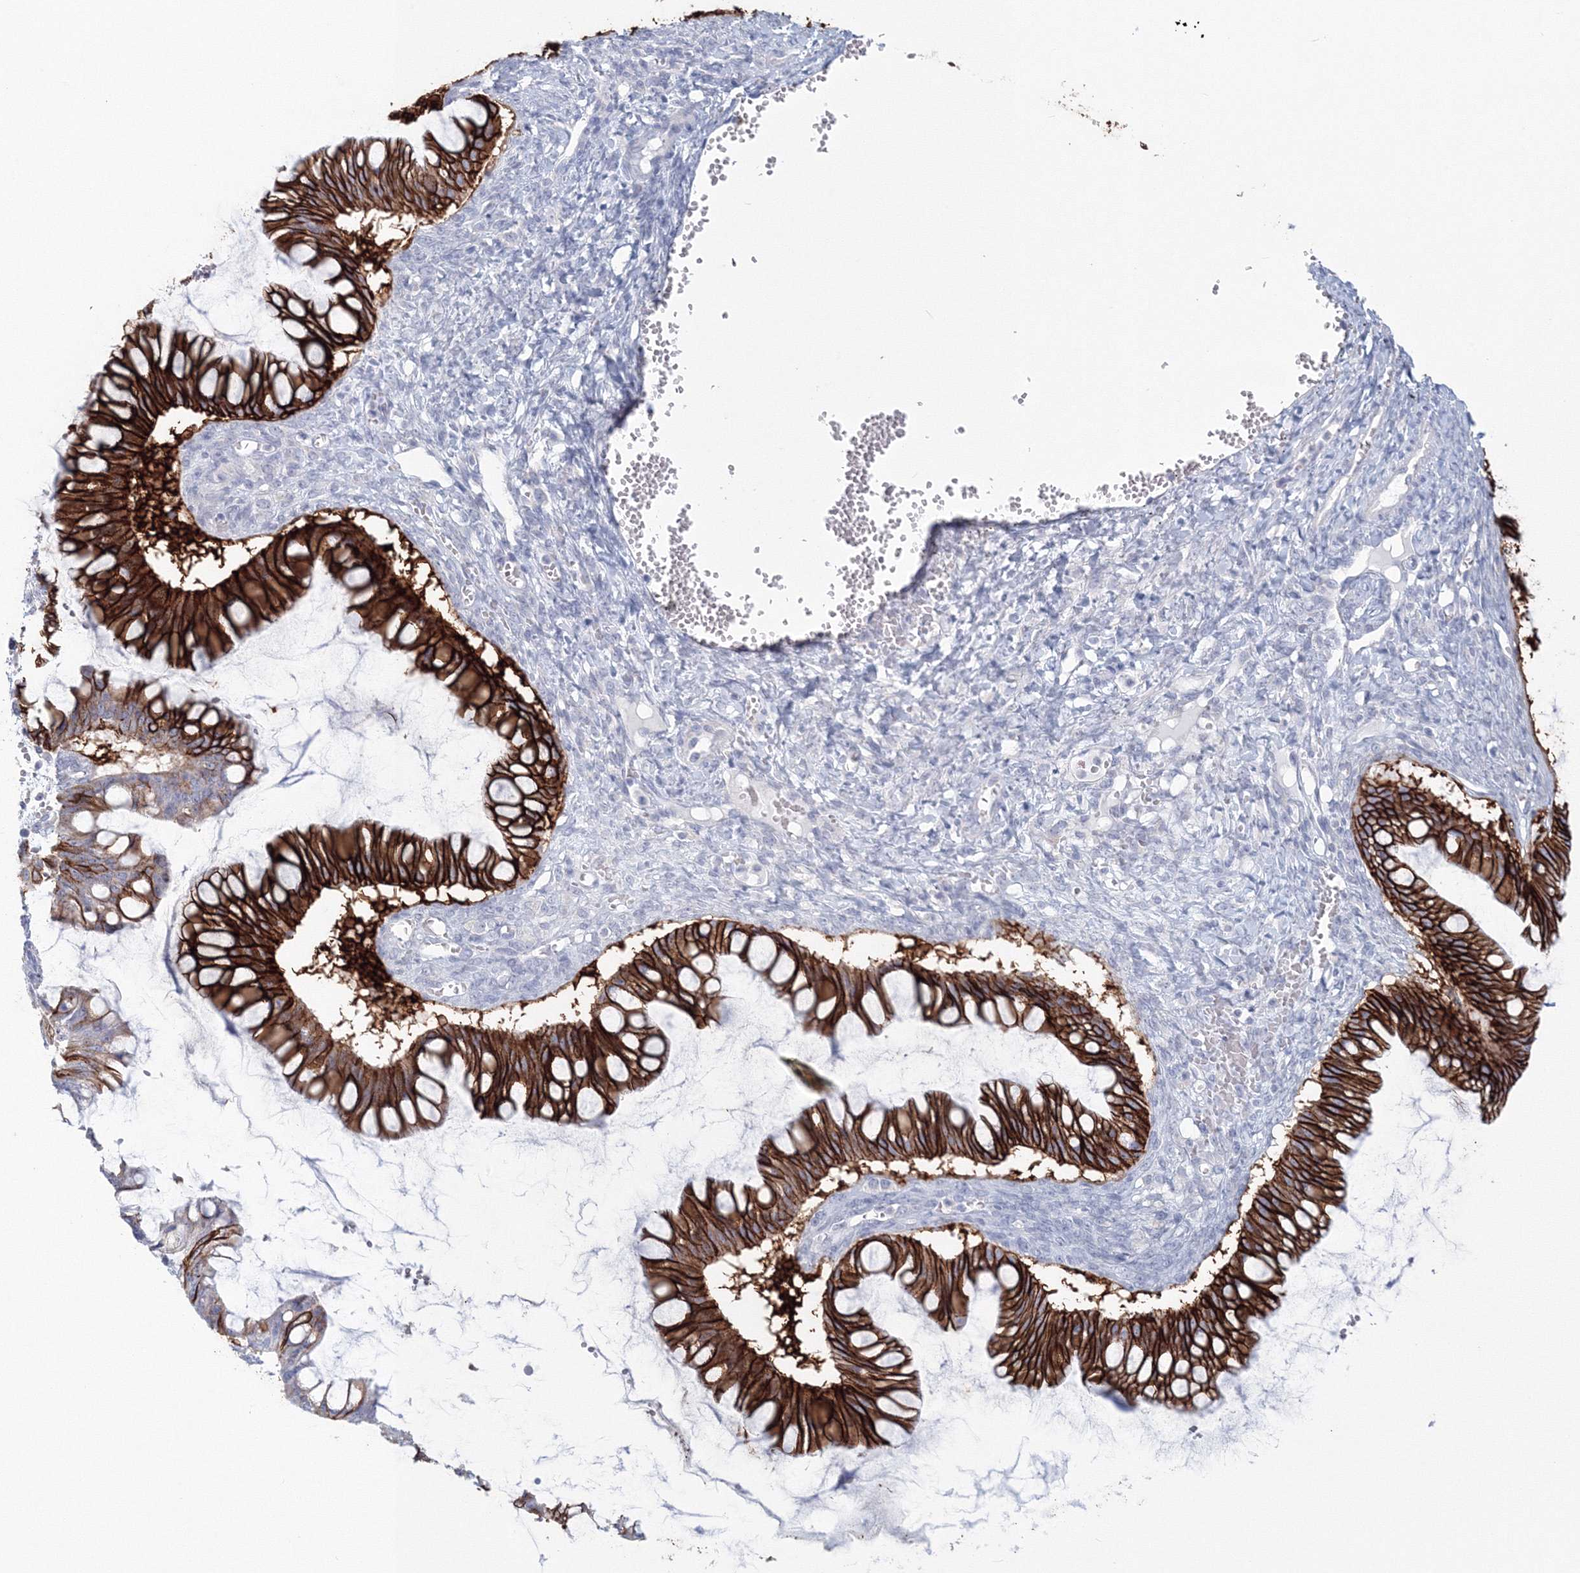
{"staining": {"intensity": "strong", "quantity": ">75%", "location": "cytoplasmic/membranous"}, "tissue": "ovarian cancer", "cell_type": "Tumor cells", "image_type": "cancer", "snomed": [{"axis": "morphology", "description": "Cystadenocarcinoma, mucinous, NOS"}, {"axis": "topography", "description": "Ovary"}], "caption": "This is an image of IHC staining of mucinous cystadenocarcinoma (ovarian), which shows strong expression in the cytoplasmic/membranous of tumor cells.", "gene": "VSIG1", "patient": {"sex": "female", "age": 73}}